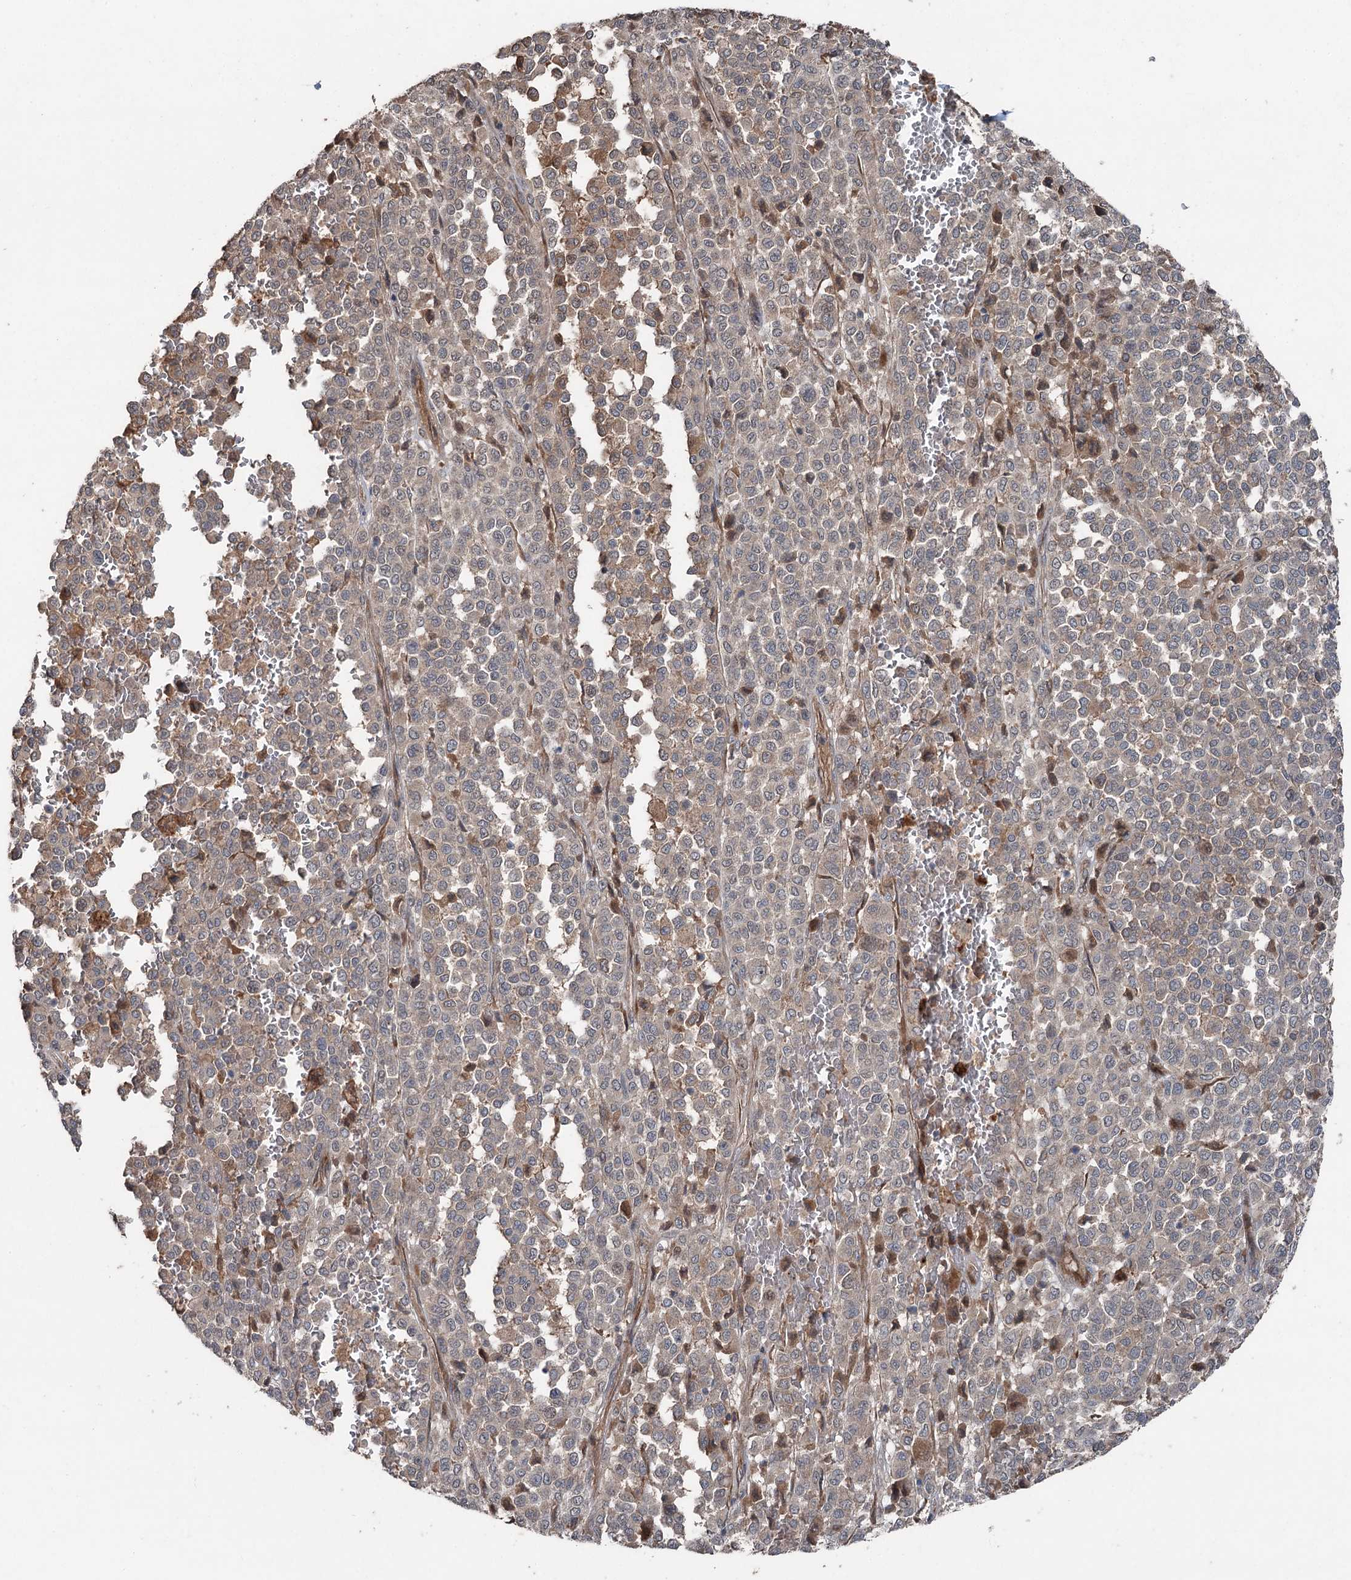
{"staining": {"intensity": "weak", "quantity": "25%-75%", "location": "cytoplasmic/membranous"}, "tissue": "melanoma", "cell_type": "Tumor cells", "image_type": "cancer", "snomed": [{"axis": "morphology", "description": "Malignant melanoma, Metastatic site"}, {"axis": "topography", "description": "Pancreas"}], "caption": "Immunohistochemistry (IHC) of melanoma exhibits low levels of weak cytoplasmic/membranous expression in approximately 25%-75% of tumor cells.", "gene": "MAPK8IP2", "patient": {"sex": "female", "age": 30}}